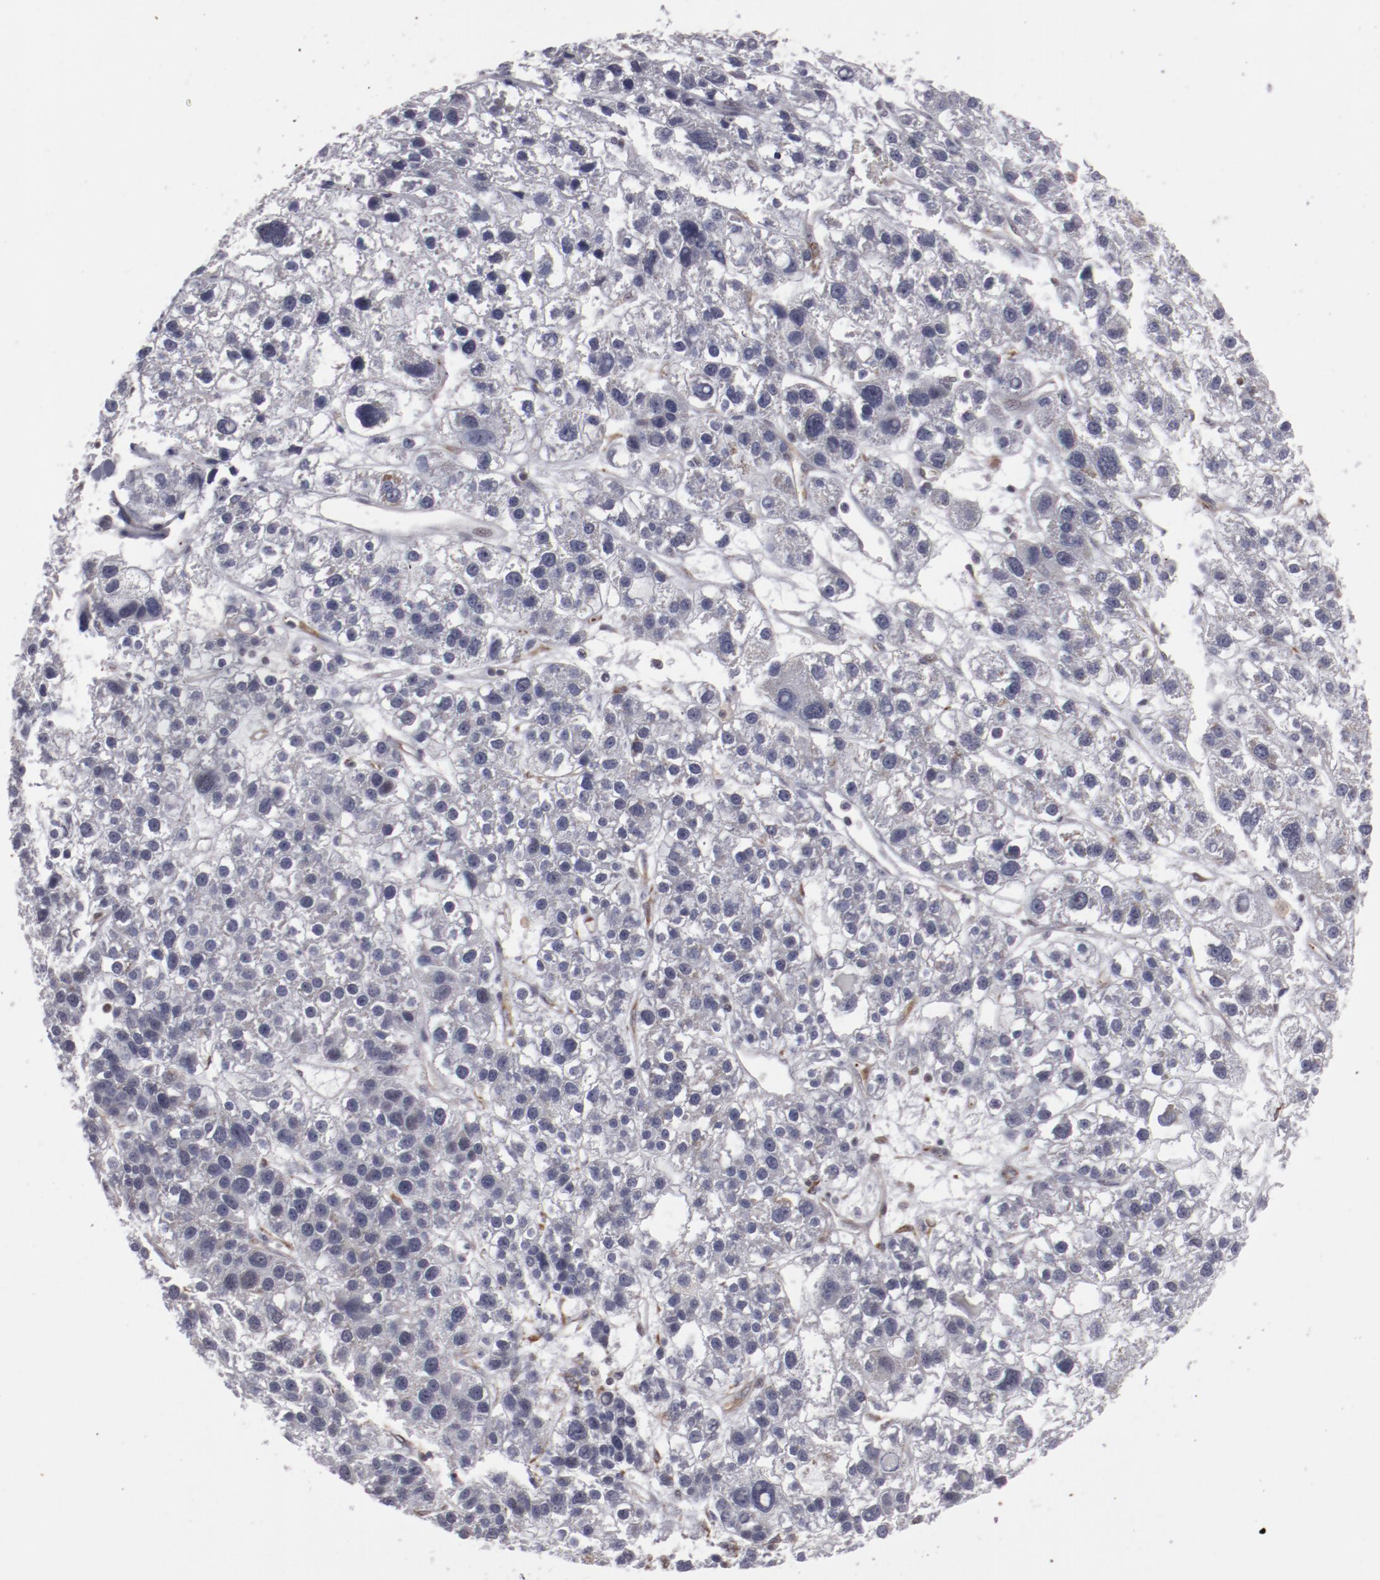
{"staining": {"intensity": "negative", "quantity": "none", "location": "none"}, "tissue": "liver cancer", "cell_type": "Tumor cells", "image_type": "cancer", "snomed": [{"axis": "morphology", "description": "Carcinoma, Hepatocellular, NOS"}, {"axis": "topography", "description": "Liver"}], "caption": "There is no significant expression in tumor cells of hepatocellular carcinoma (liver). (DAB immunohistochemistry with hematoxylin counter stain).", "gene": "LEF1", "patient": {"sex": "female", "age": 85}}